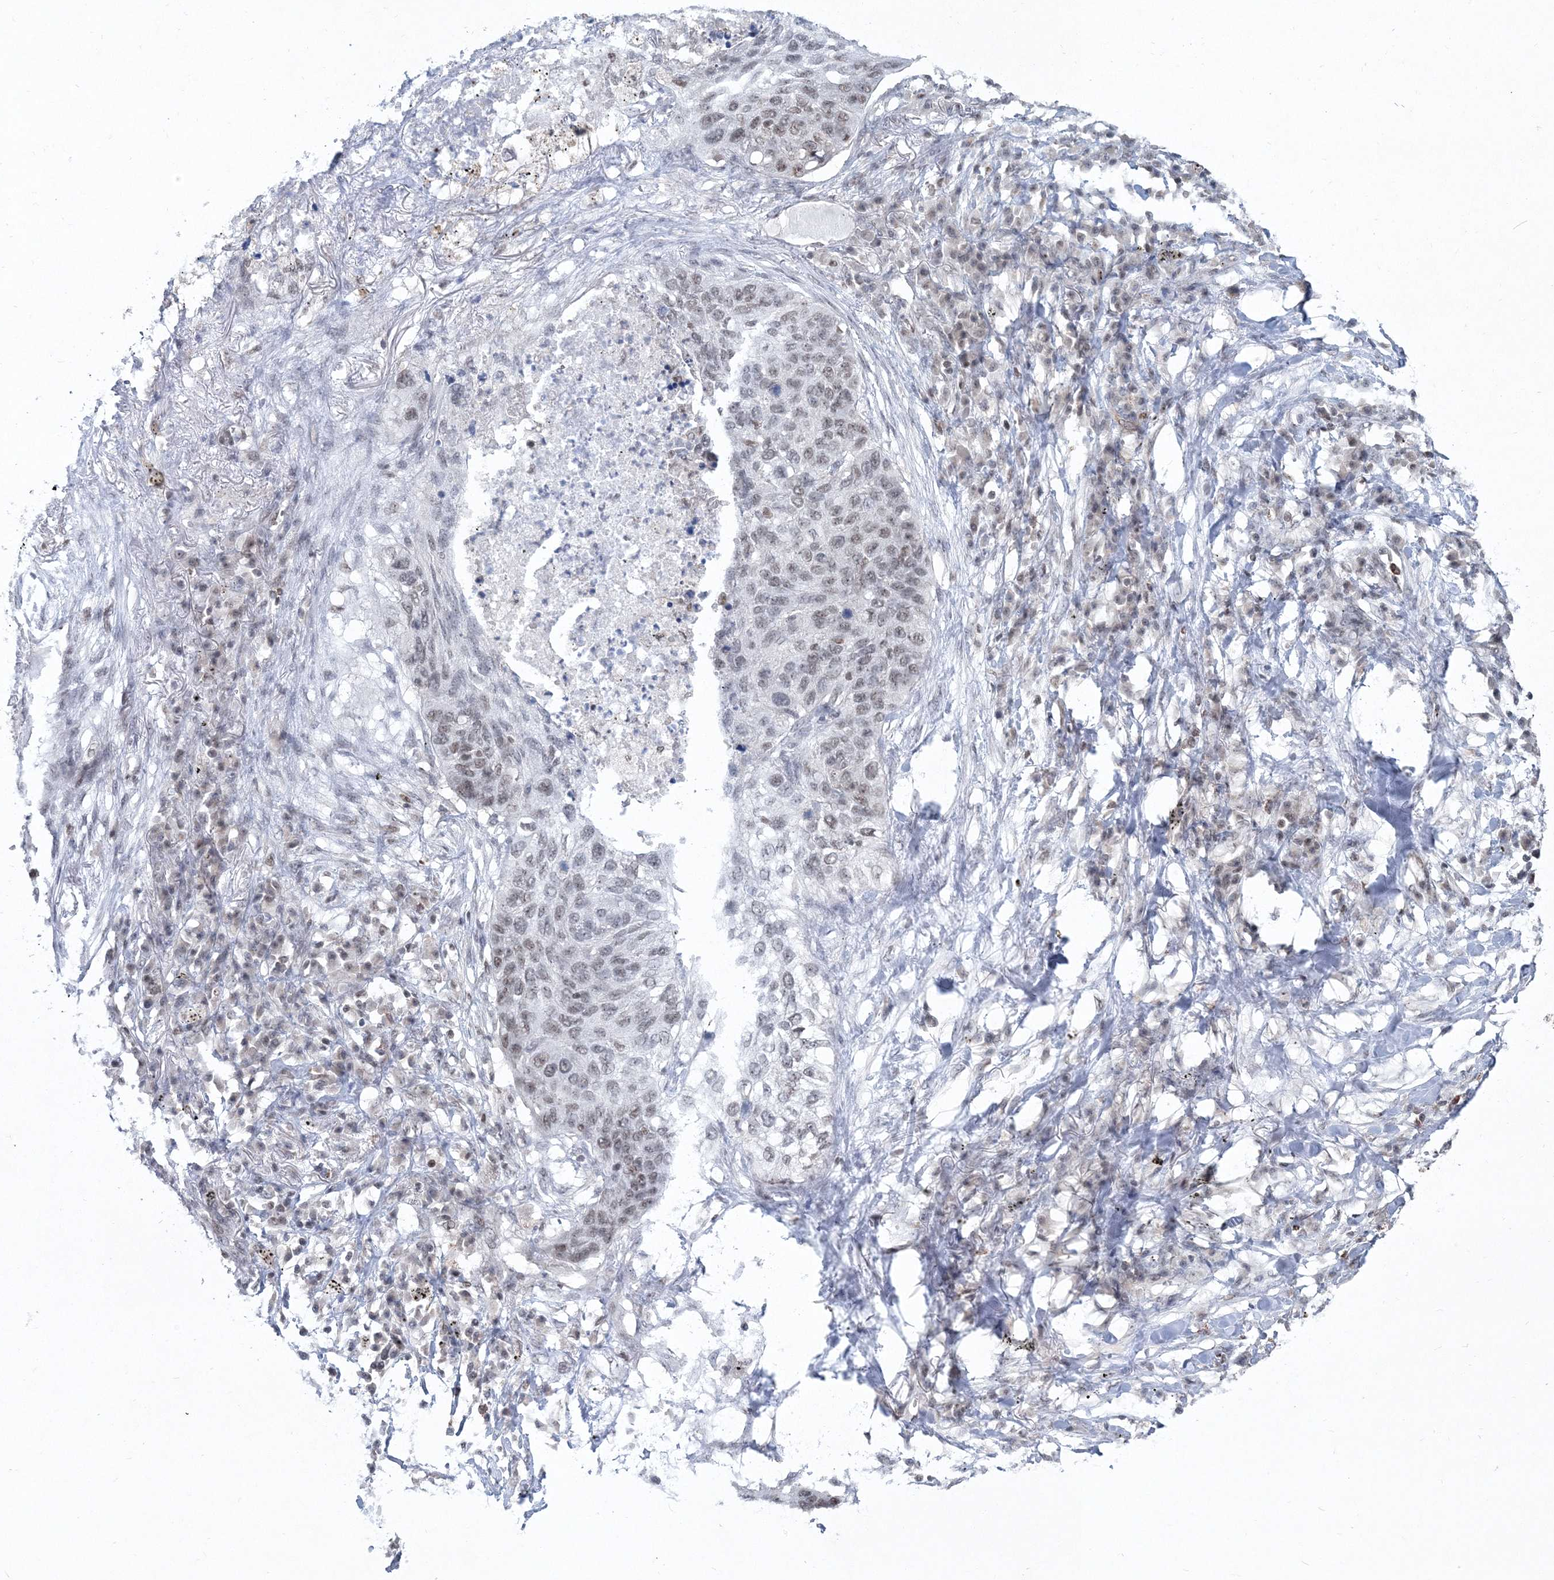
{"staining": {"intensity": "weak", "quantity": "25%-75%", "location": "nuclear"}, "tissue": "lung cancer", "cell_type": "Tumor cells", "image_type": "cancer", "snomed": [{"axis": "morphology", "description": "Squamous cell carcinoma, NOS"}, {"axis": "topography", "description": "Lung"}], "caption": "Immunohistochemical staining of human lung squamous cell carcinoma reveals low levels of weak nuclear protein positivity in about 25%-75% of tumor cells.", "gene": "PDS5A", "patient": {"sex": "female", "age": 63}}